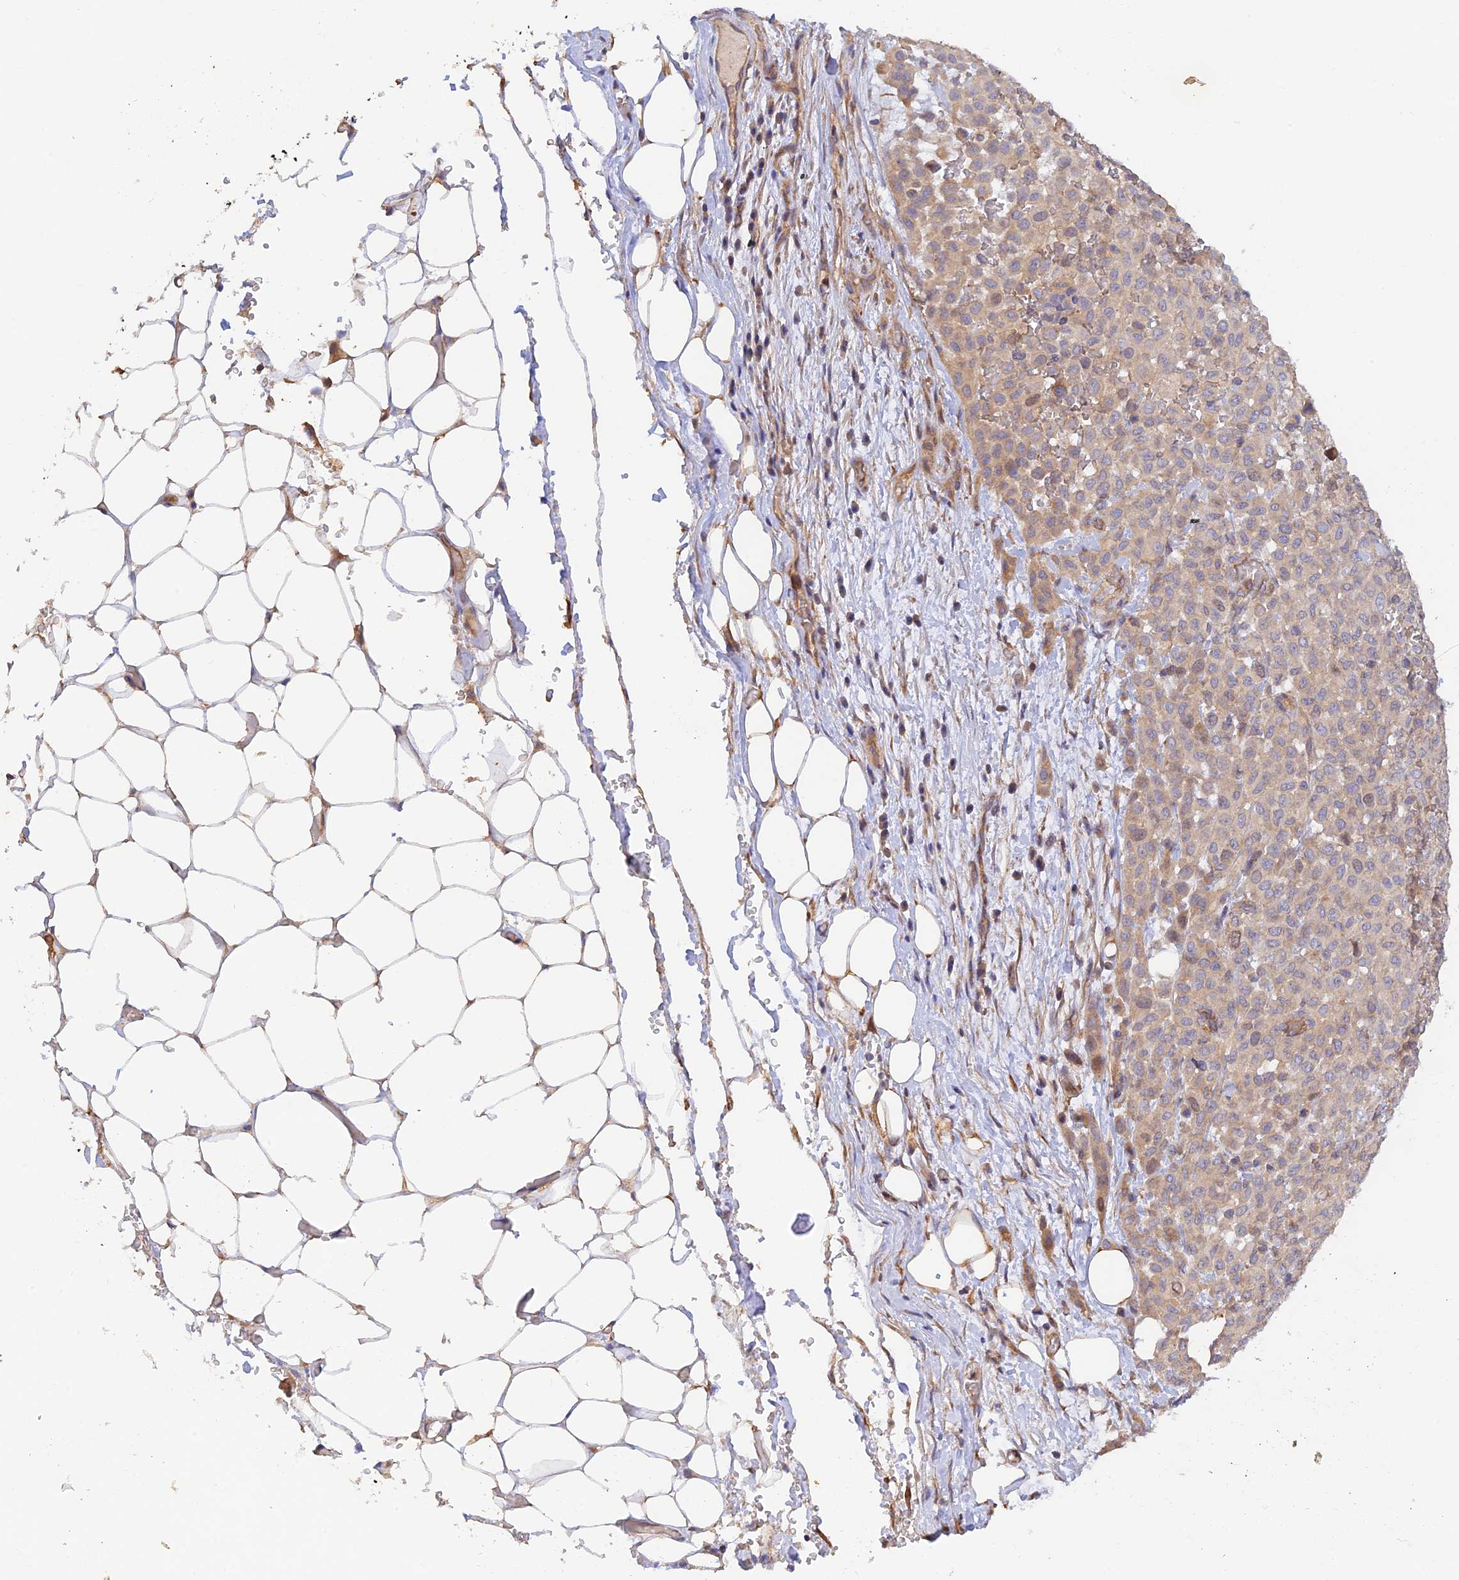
{"staining": {"intensity": "weak", "quantity": "<25%", "location": "cytoplasmic/membranous"}, "tissue": "melanoma", "cell_type": "Tumor cells", "image_type": "cancer", "snomed": [{"axis": "morphology", "description": "Malignant melanoma, Metastatic site"}, {"axis": "topography", "description": "Skin"}], "caption": "IHC histopathology image of malignant melanoma (metastatic site) stained for a protein (brown), which displays no positivity in tumor cells.", "gene": "MYO9A", "patient": {"sex": "female", "age": 81}}